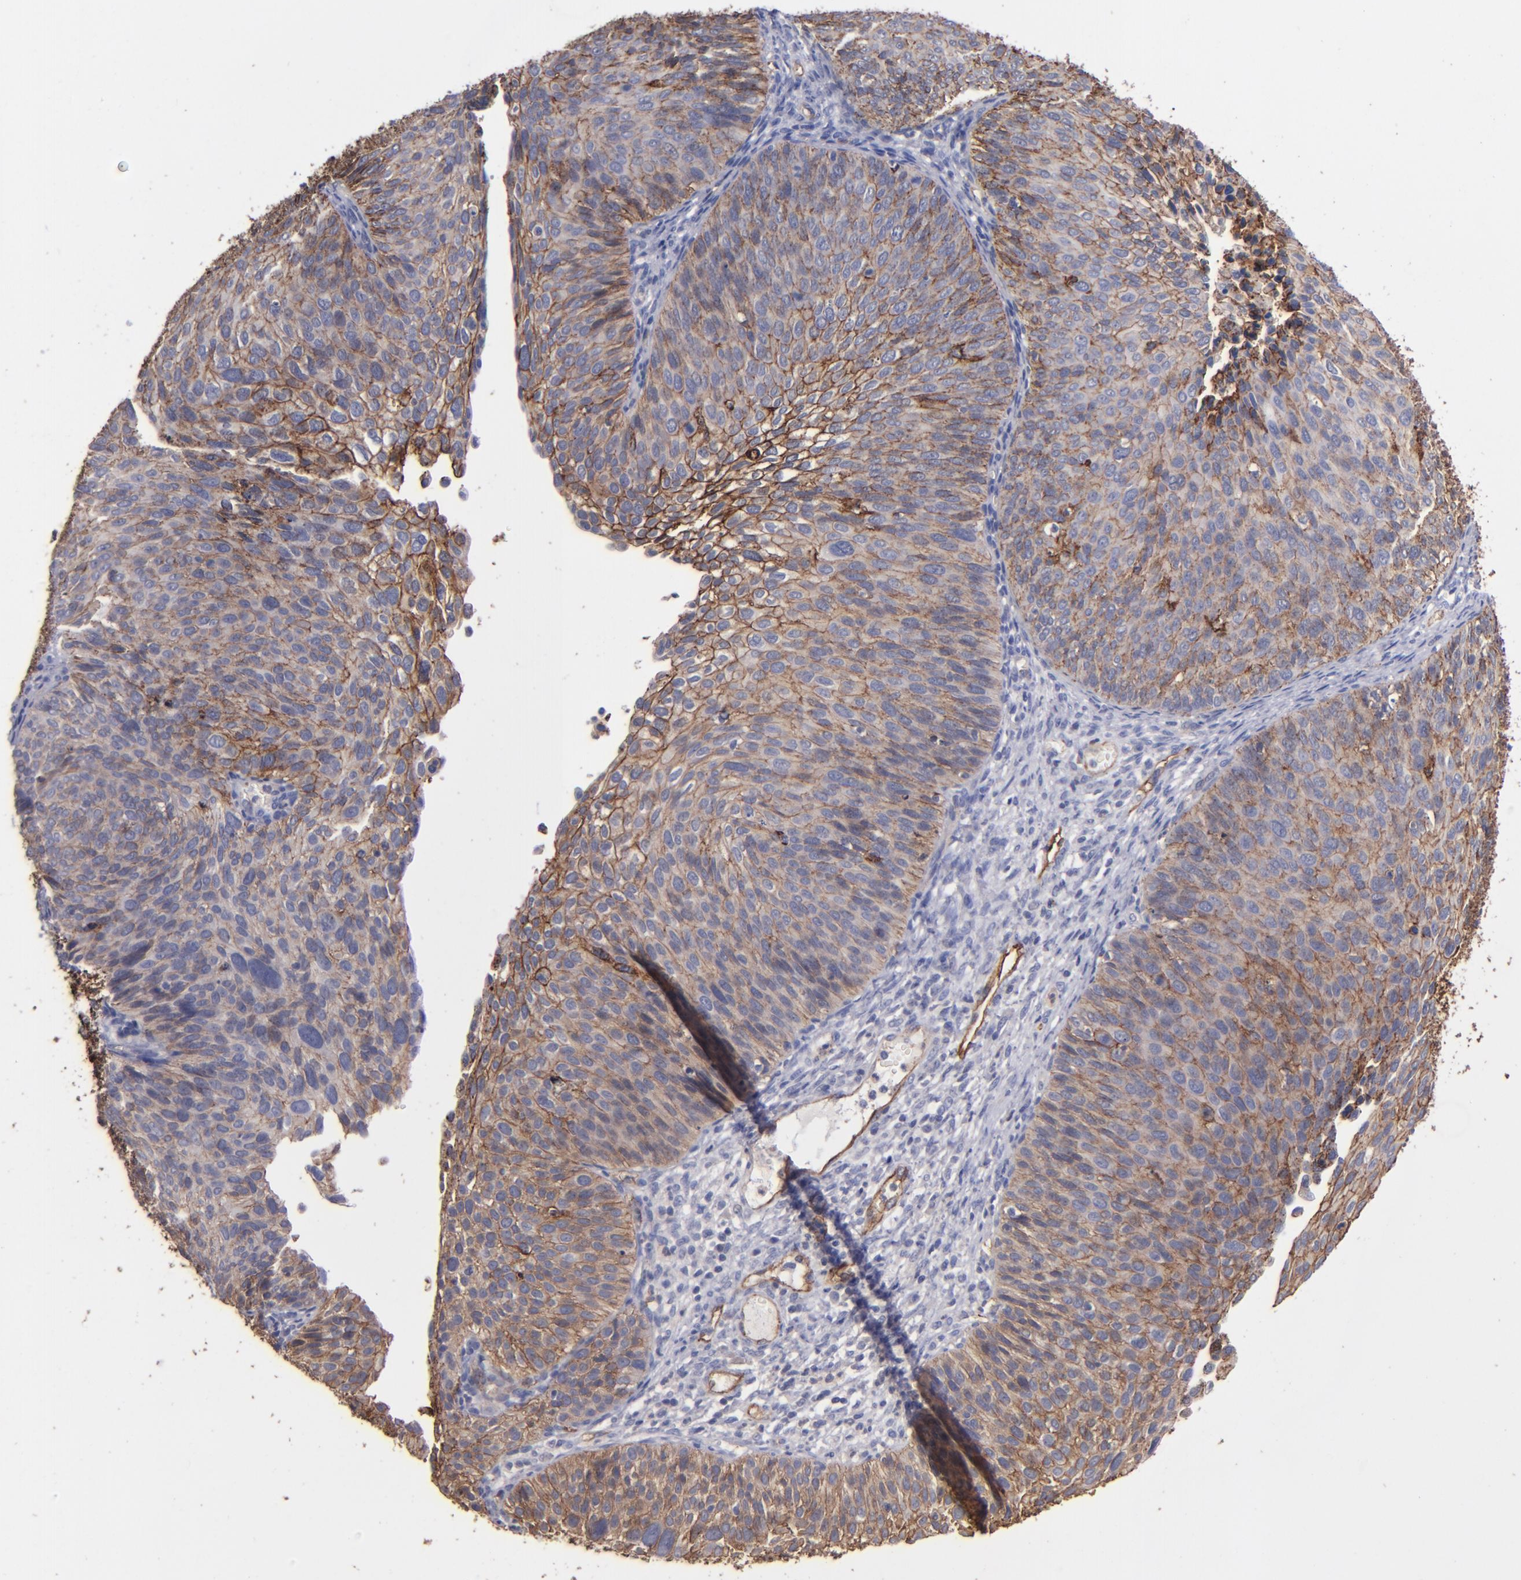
{"staining": {"intensity": "moderate", "quantity": ">75%", "location": "cytoplasmic/membranous"}, "tissue": "cervical cancer", "cell_type": "Tumor cells", "image_type": "cancer", "snomed": [{"axis": "morphology", "description": "Squamous cell carcinoma, NOS"}, {"axis": "topography", "description": "Cervix"}], "caption": "Brown immunohistochemical staining in cervical cancer demonstrates moderate cytoplasmic/membranous expression in approximately >75% of tumor cells. (Brightfield microscopy of DAB IHC at high magnification).", "gene": "CLDN5", "patient": {"sex": "female", "age": 36}}